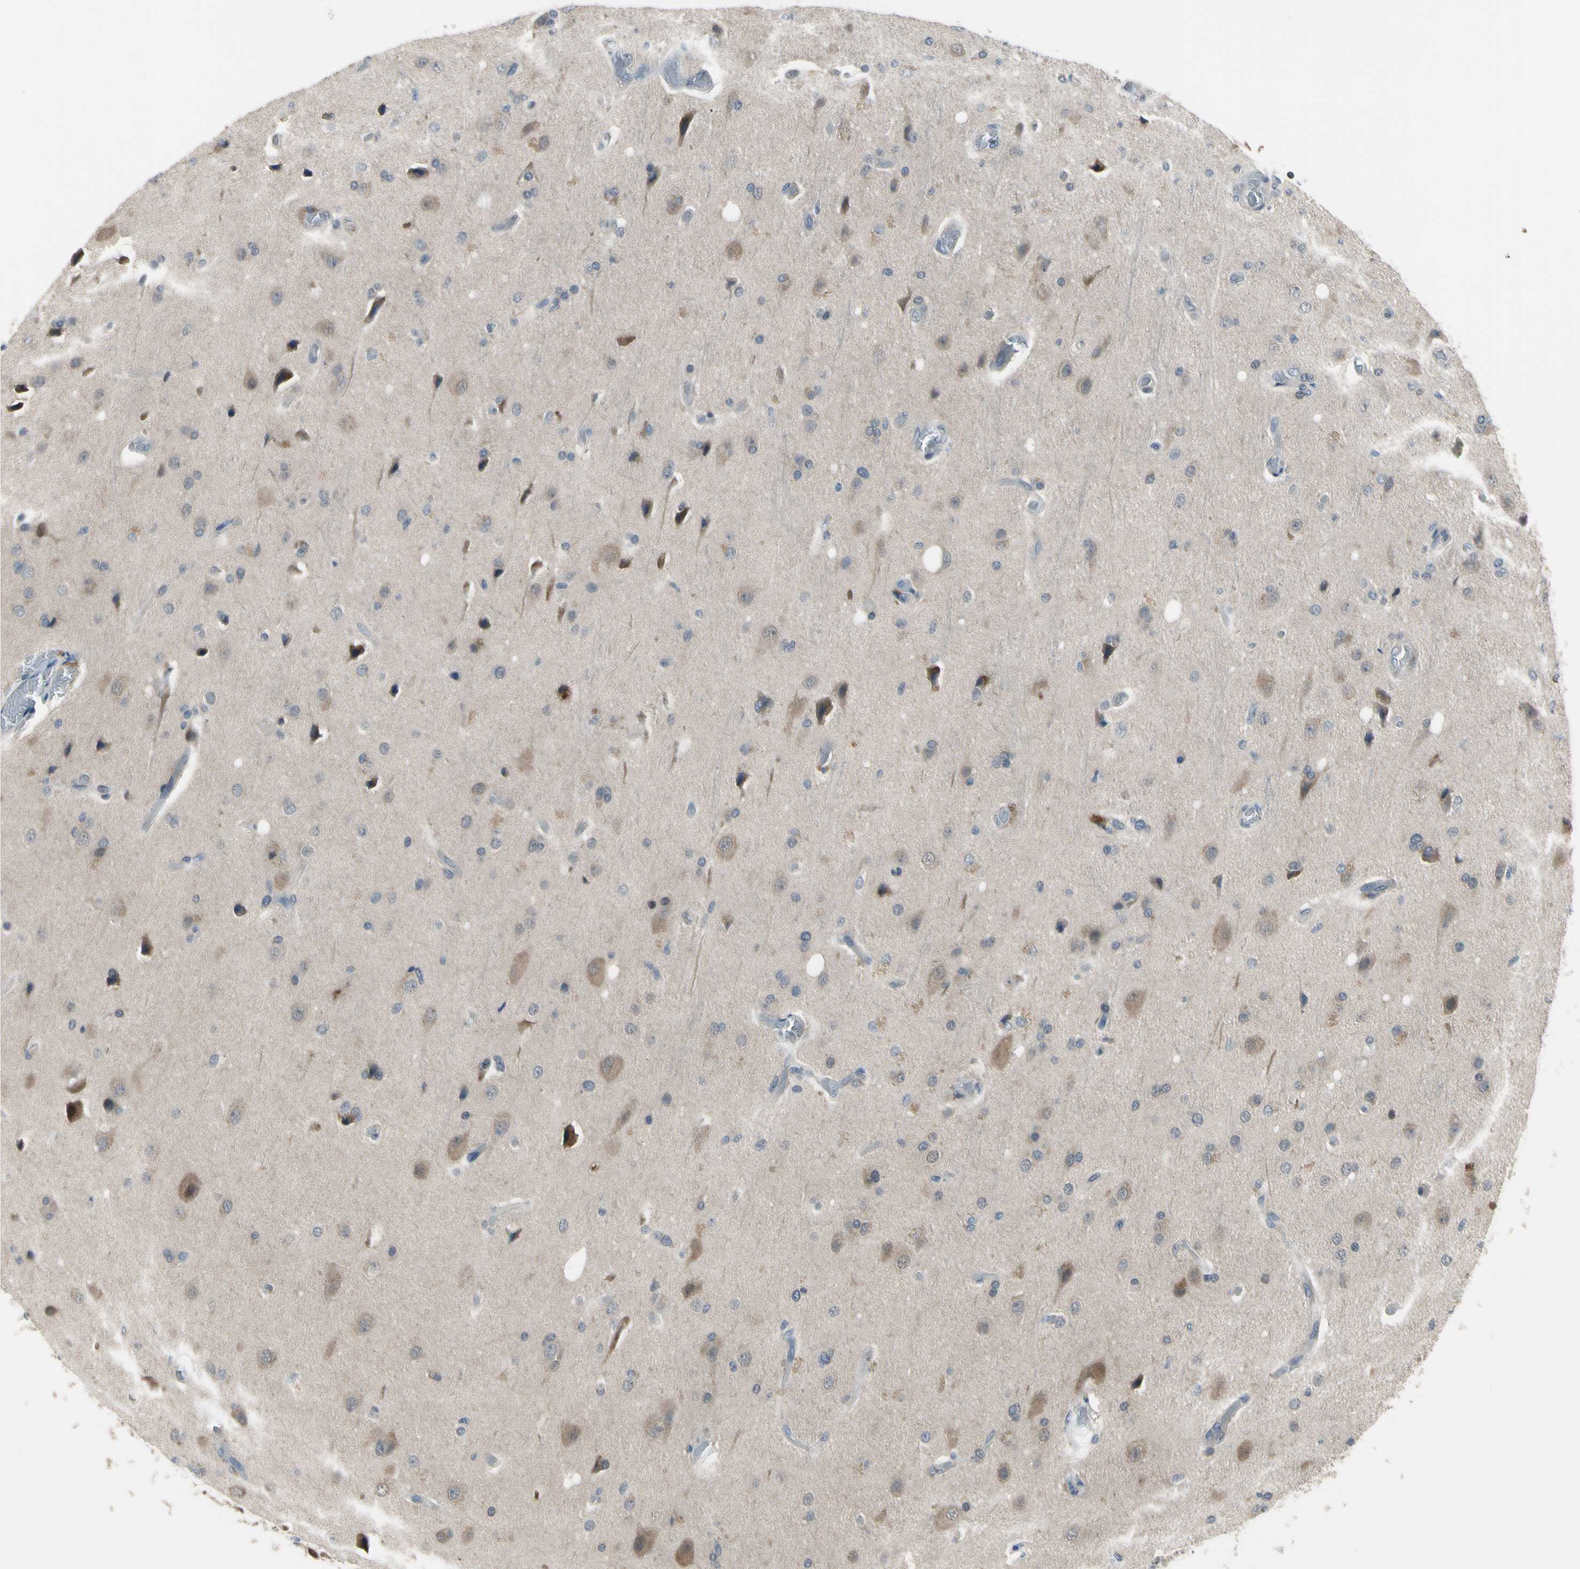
{"staining": {"intensity": "weak", "quantity": "<25%", "location": "cytoplasmic/membranous"}, "tissue": "glioma", "cell_type": "Tumor cells", "image_type": "cancer", "snomed": [{"axis": "morphology", "description": "Normal tissue, NOS"}, {"axis": "morphology", "description": "Glioma, malignant, High grade"}, {"axis": "topography", "description": "Cerebral cortex"}], "caption": "IHC photomicrograph of neoplastic tissue: malignant glioma (high-grade) stained with DAB (3,3'-diaminobenzidine) exhibits no significant protein expression in tumor cells.", "gene": "HSPA4", "patient": {"sex": "male", "age": 77}}